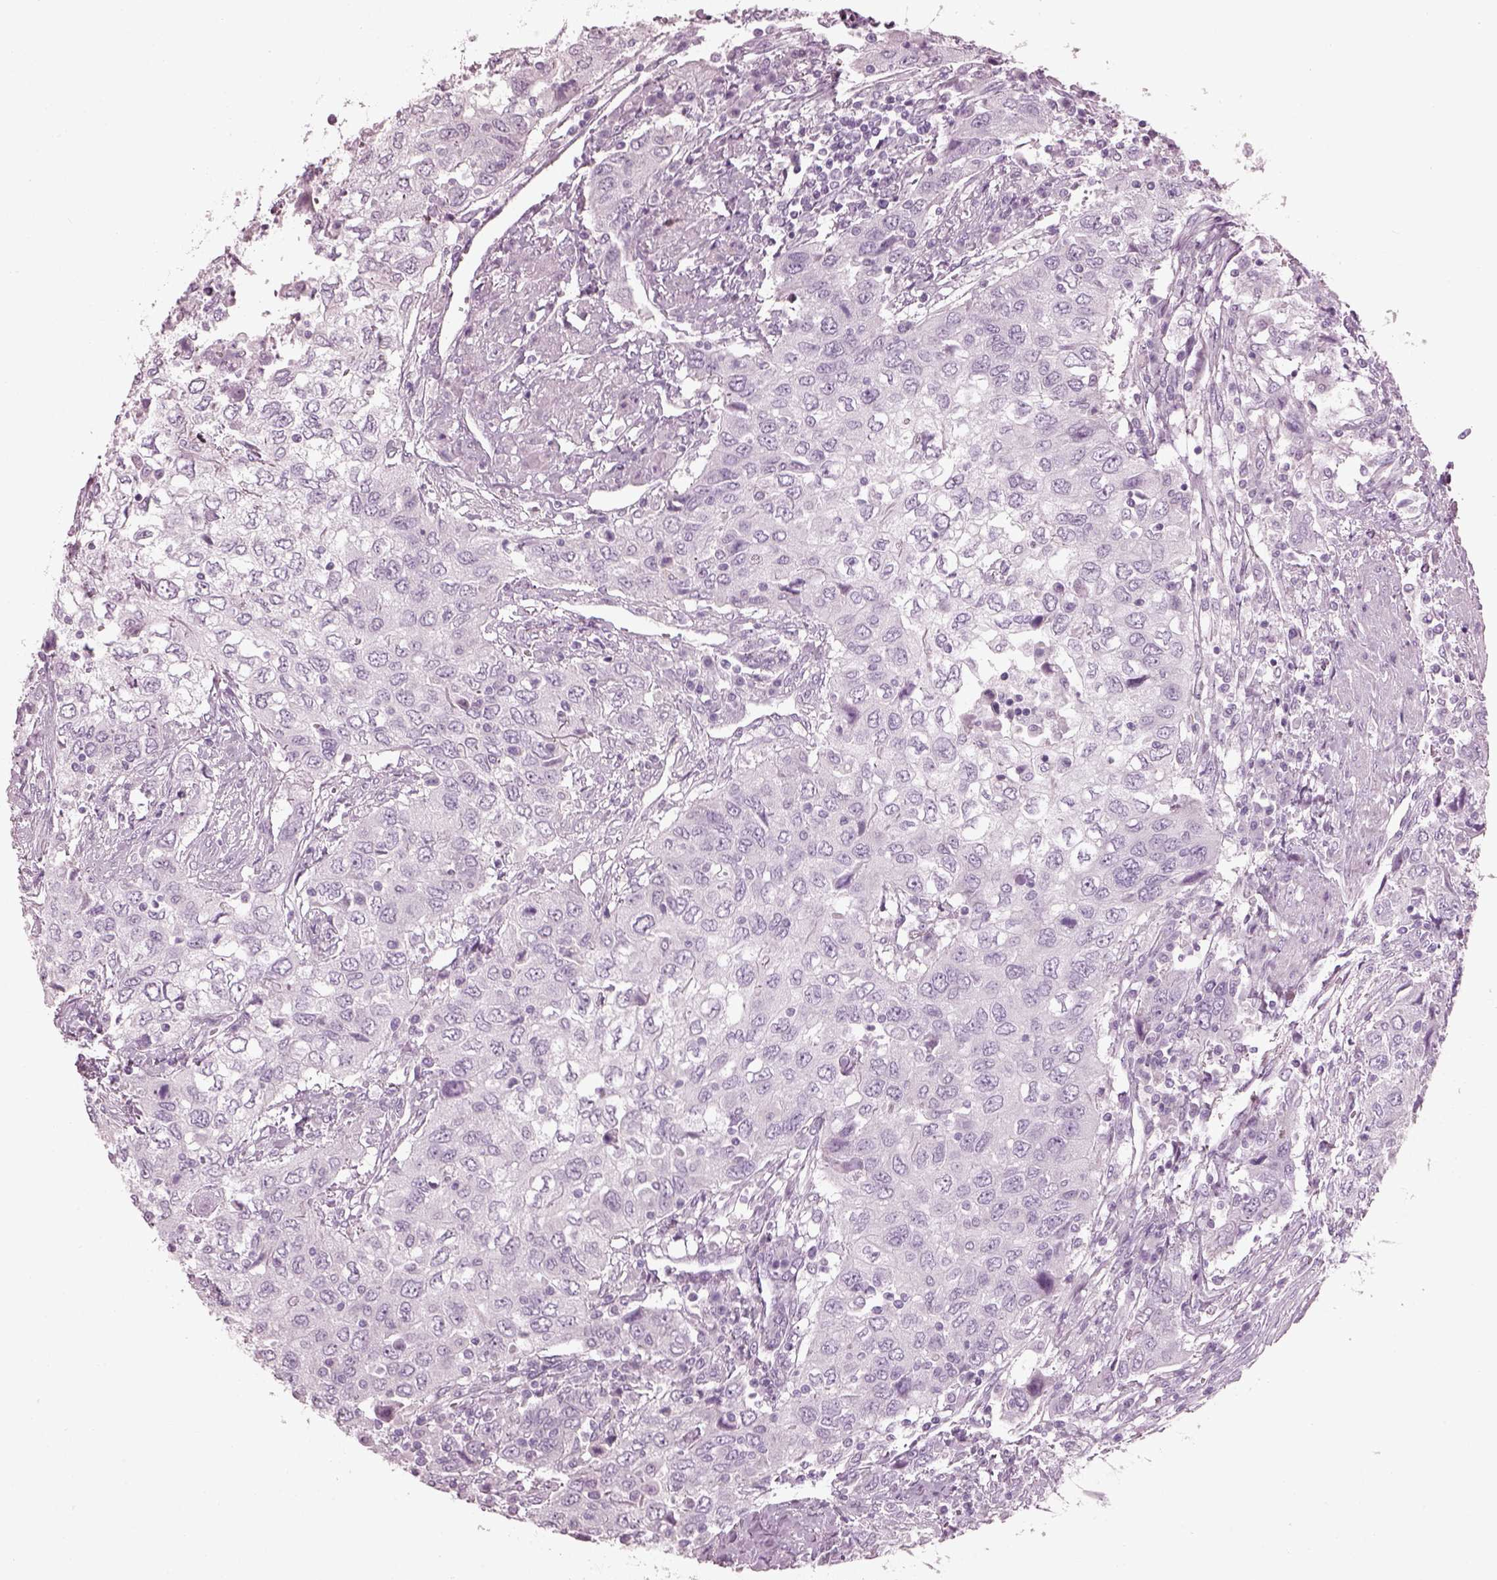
{"staining": {"intensity": "negative", "quantity": "none", "location": "none"}, "tissue": "urothelial cancer", "cell_type": "Tumor cells", "image_type": "cancer", "snomed": [{"axis": "morphology", "description": "Urothelial carcinoma, High grade"}, {"axis": "topography", "description": "Urinary bladder"}], "caption": "Immunohistochemical staining of urothelial carcinoma (high-grade) demonstrates no significant staining in tumor cells.", "gene": "PDC", "patient": {"sex": "male", "age": 76}}